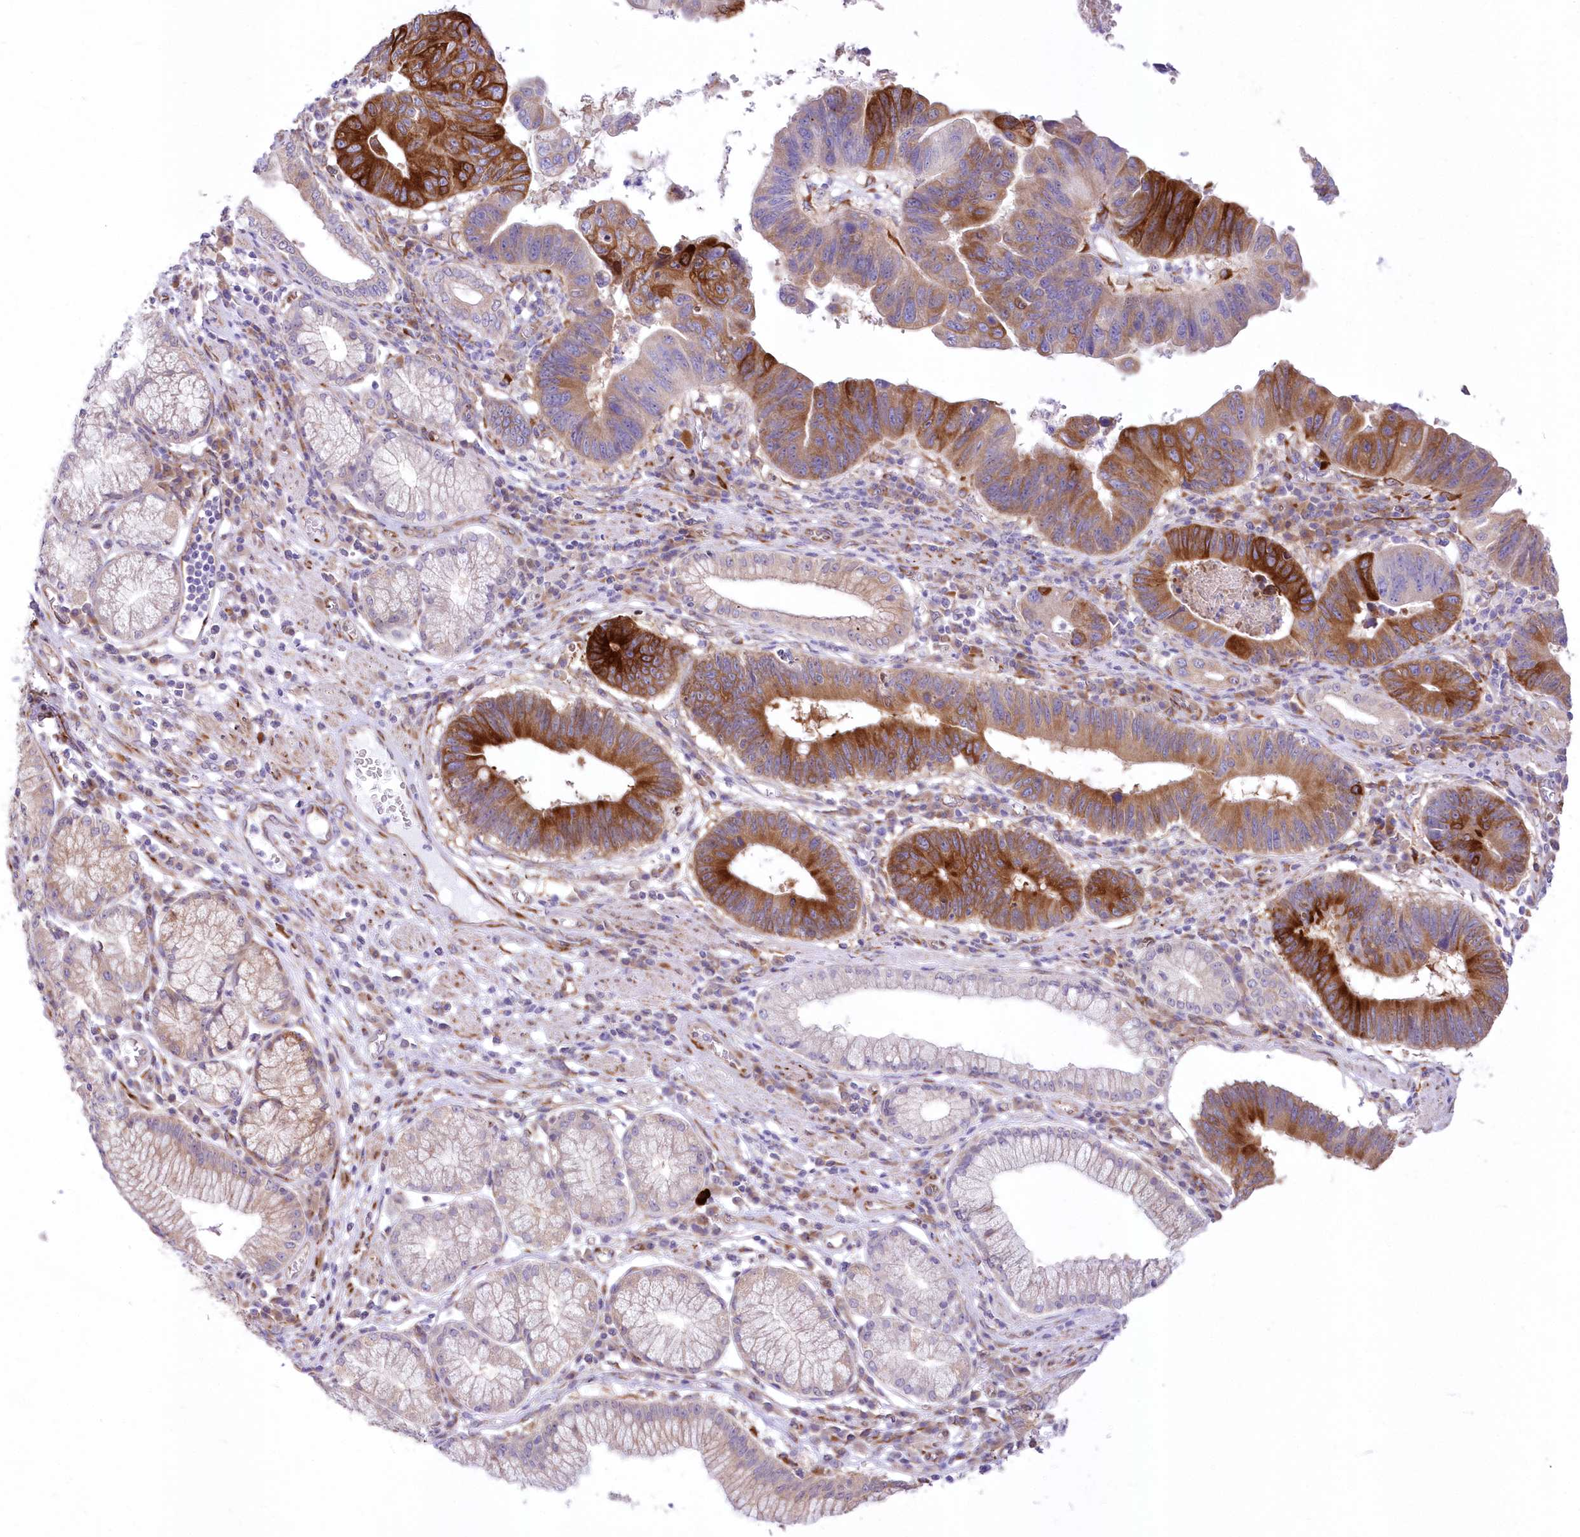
{"staining": {"intensity": "strong", "quantity": "25%-75%", "location": "cytoplasmic/membranous"}, "tissue": "stomach cancer", "cell_type": "Tumor cells", "image_type": "cancer", "snomed": [{"axis": "morphology", "description": "Adenocarcinoma, NOS"}, {"axis": "topography", "description": "Stomach"}], "caption": "Immunohistochemistry histopathology image of stomach cancer stained for a protein (brown), which demonstrates high levels of strong cytoplasmic/membranous expression in about 25%-75% of tumor cells.", "gene": "YTHDC2", "patient": {"sex": "male", "age": 59}}